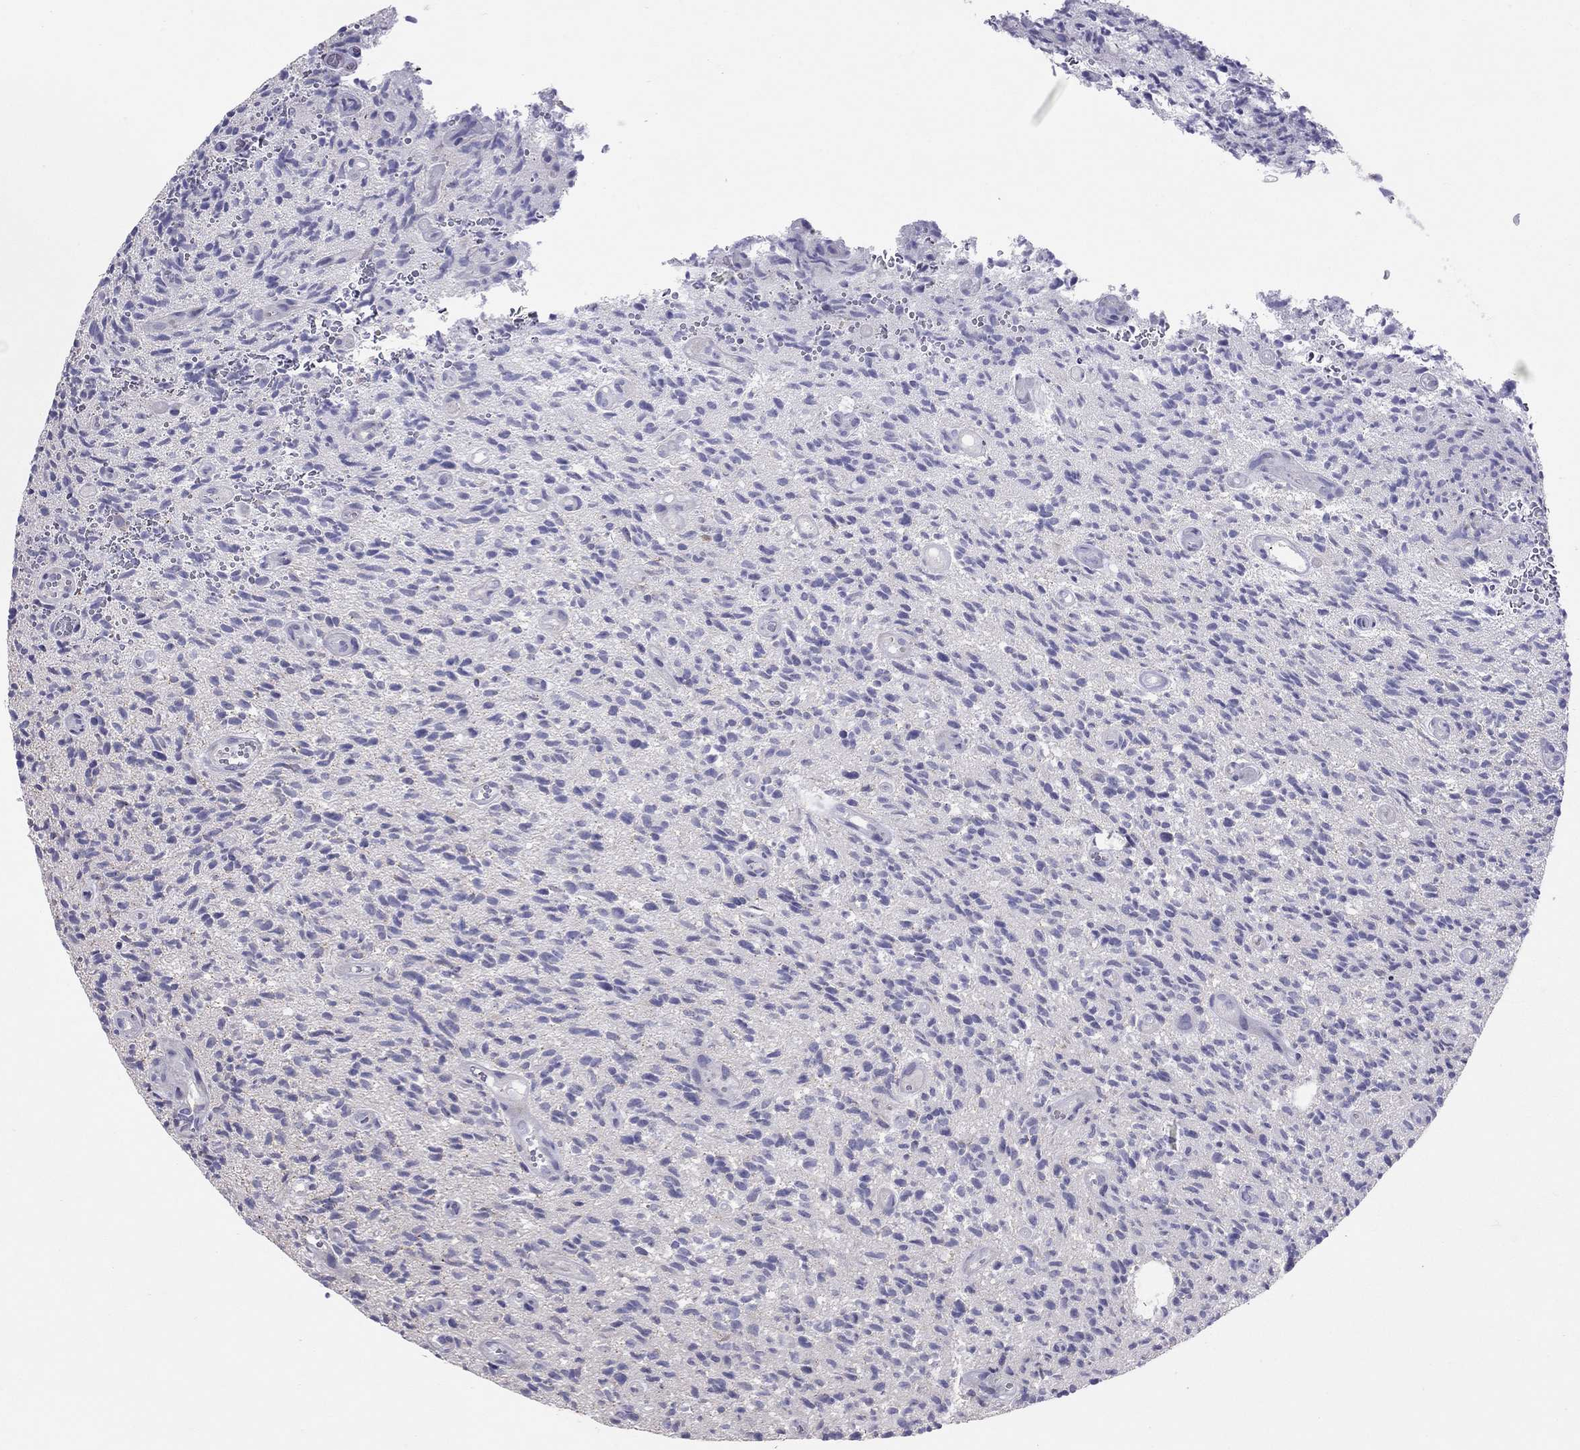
{"staining": {"intensity": "negative", "quantity": "none", "location": "none"}, "tissue": "glioma", "cell_type": "Tumor cells", "image_type": "cancer", "snomed": [{"axis": "morphology", "description": "Glioma, malignant, High grade"}, {"axis": "topography", "description": "Brain"}], "caption": "Immunohistochemistry (IHC) histopathology image of neoplastic tissue: human glioma stained with DAB (3,3'-diaminobenzidine) exhibits no significant protein expression in tumor cells.", "gene": "SYTL2", "patient": {"sex": "male", "age": 64}}